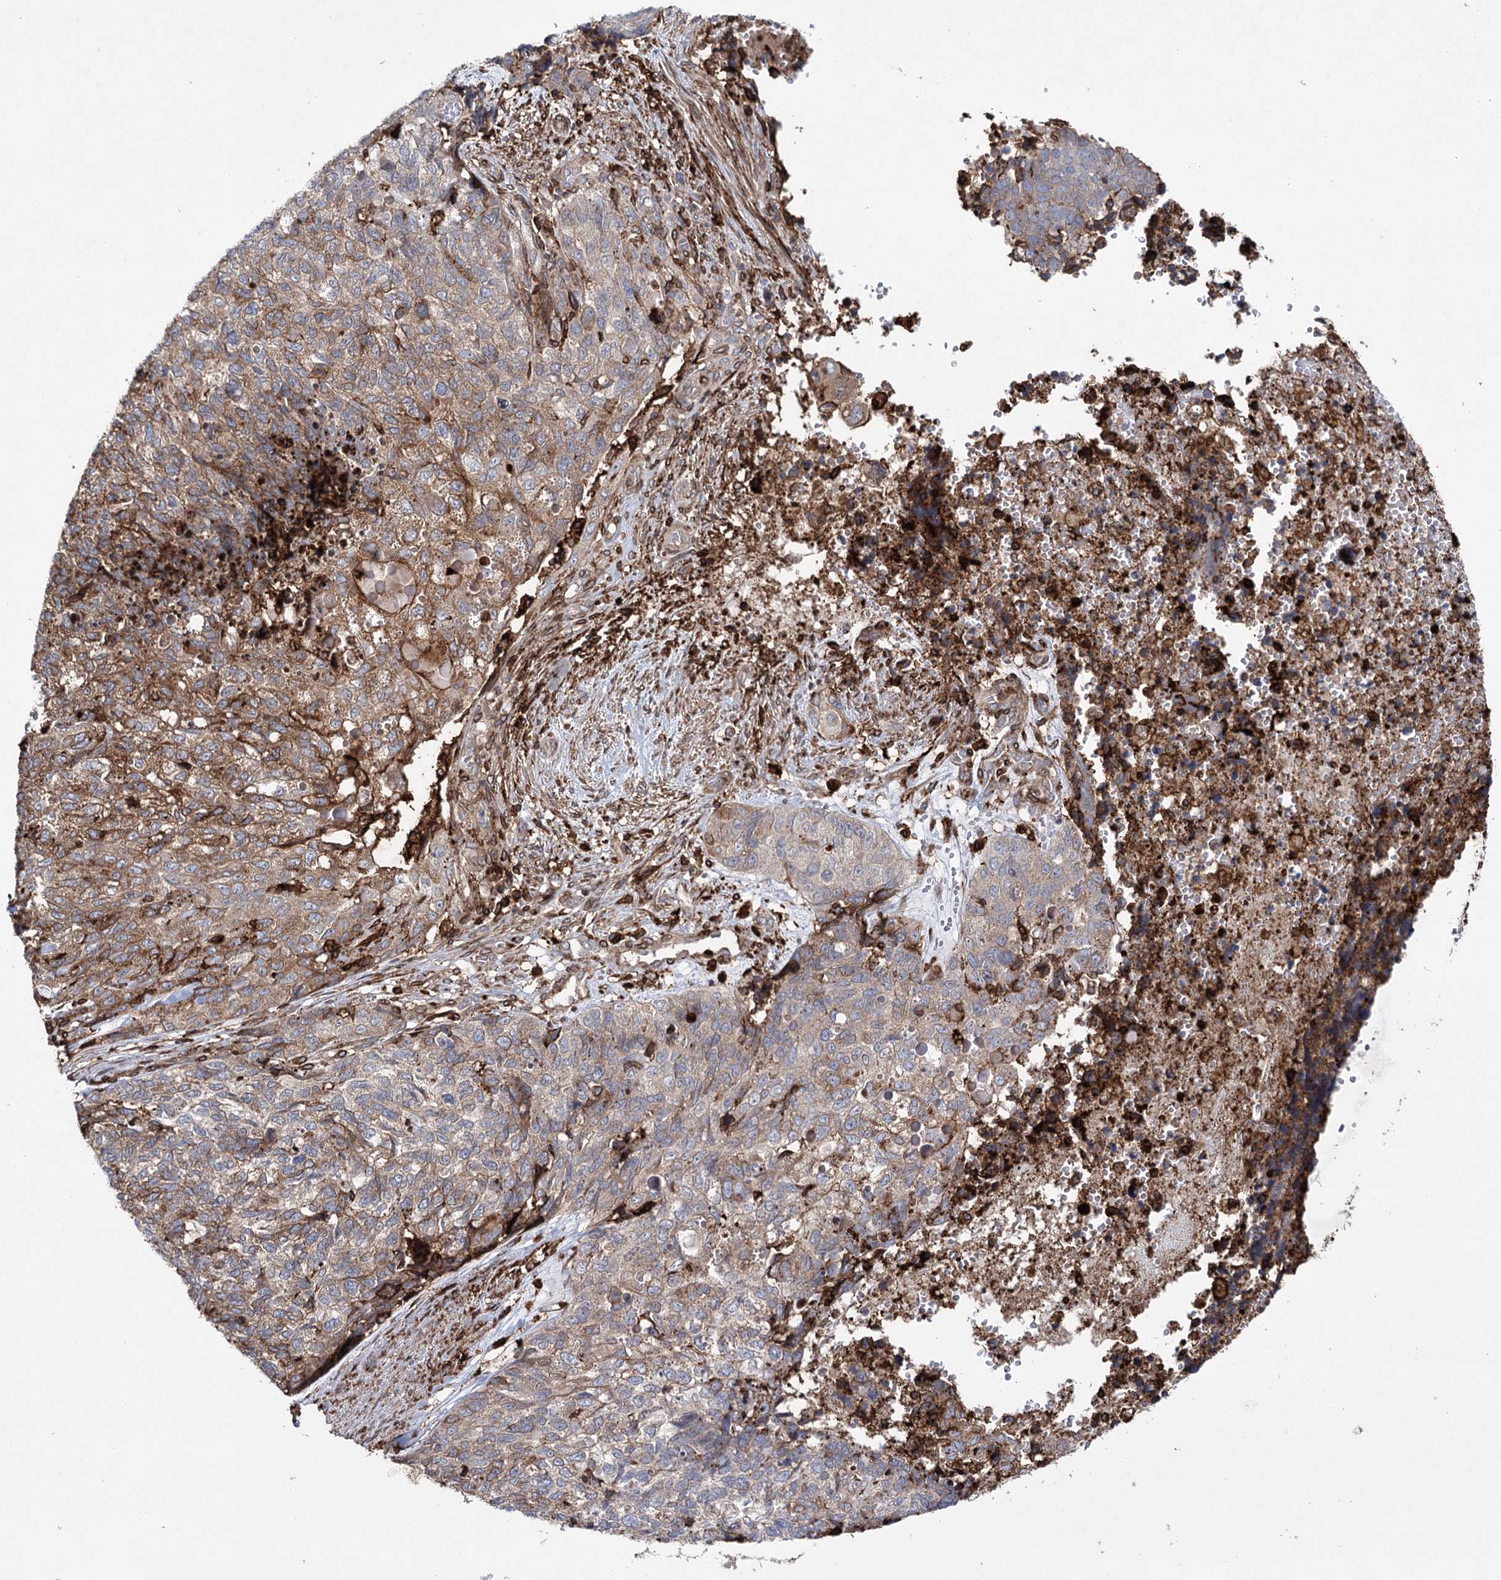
{"staining": {"intensity": "moderate", "quantity": "25%-75%", "location": "cytoplasmic/membranous"}, "tissue": "cervical cancer", "cell_type": "Tumor cells", "image_type": "cancer", "snomed": [{"axis": "morphology", "description": "Squamous cell carcinoma, NOS"}, {"axis": "topography", "description": "Cervix"}], "caption": "Protein staining by immunohistochemistry (IHC) reveals moderate cytoplasmic/membranous expression in about 25%-75% of tumor cells in squamous cell carcinoma (cervical).", "gene": "DCUN1D4", "patient": {"sex": "female", "age": 63}}